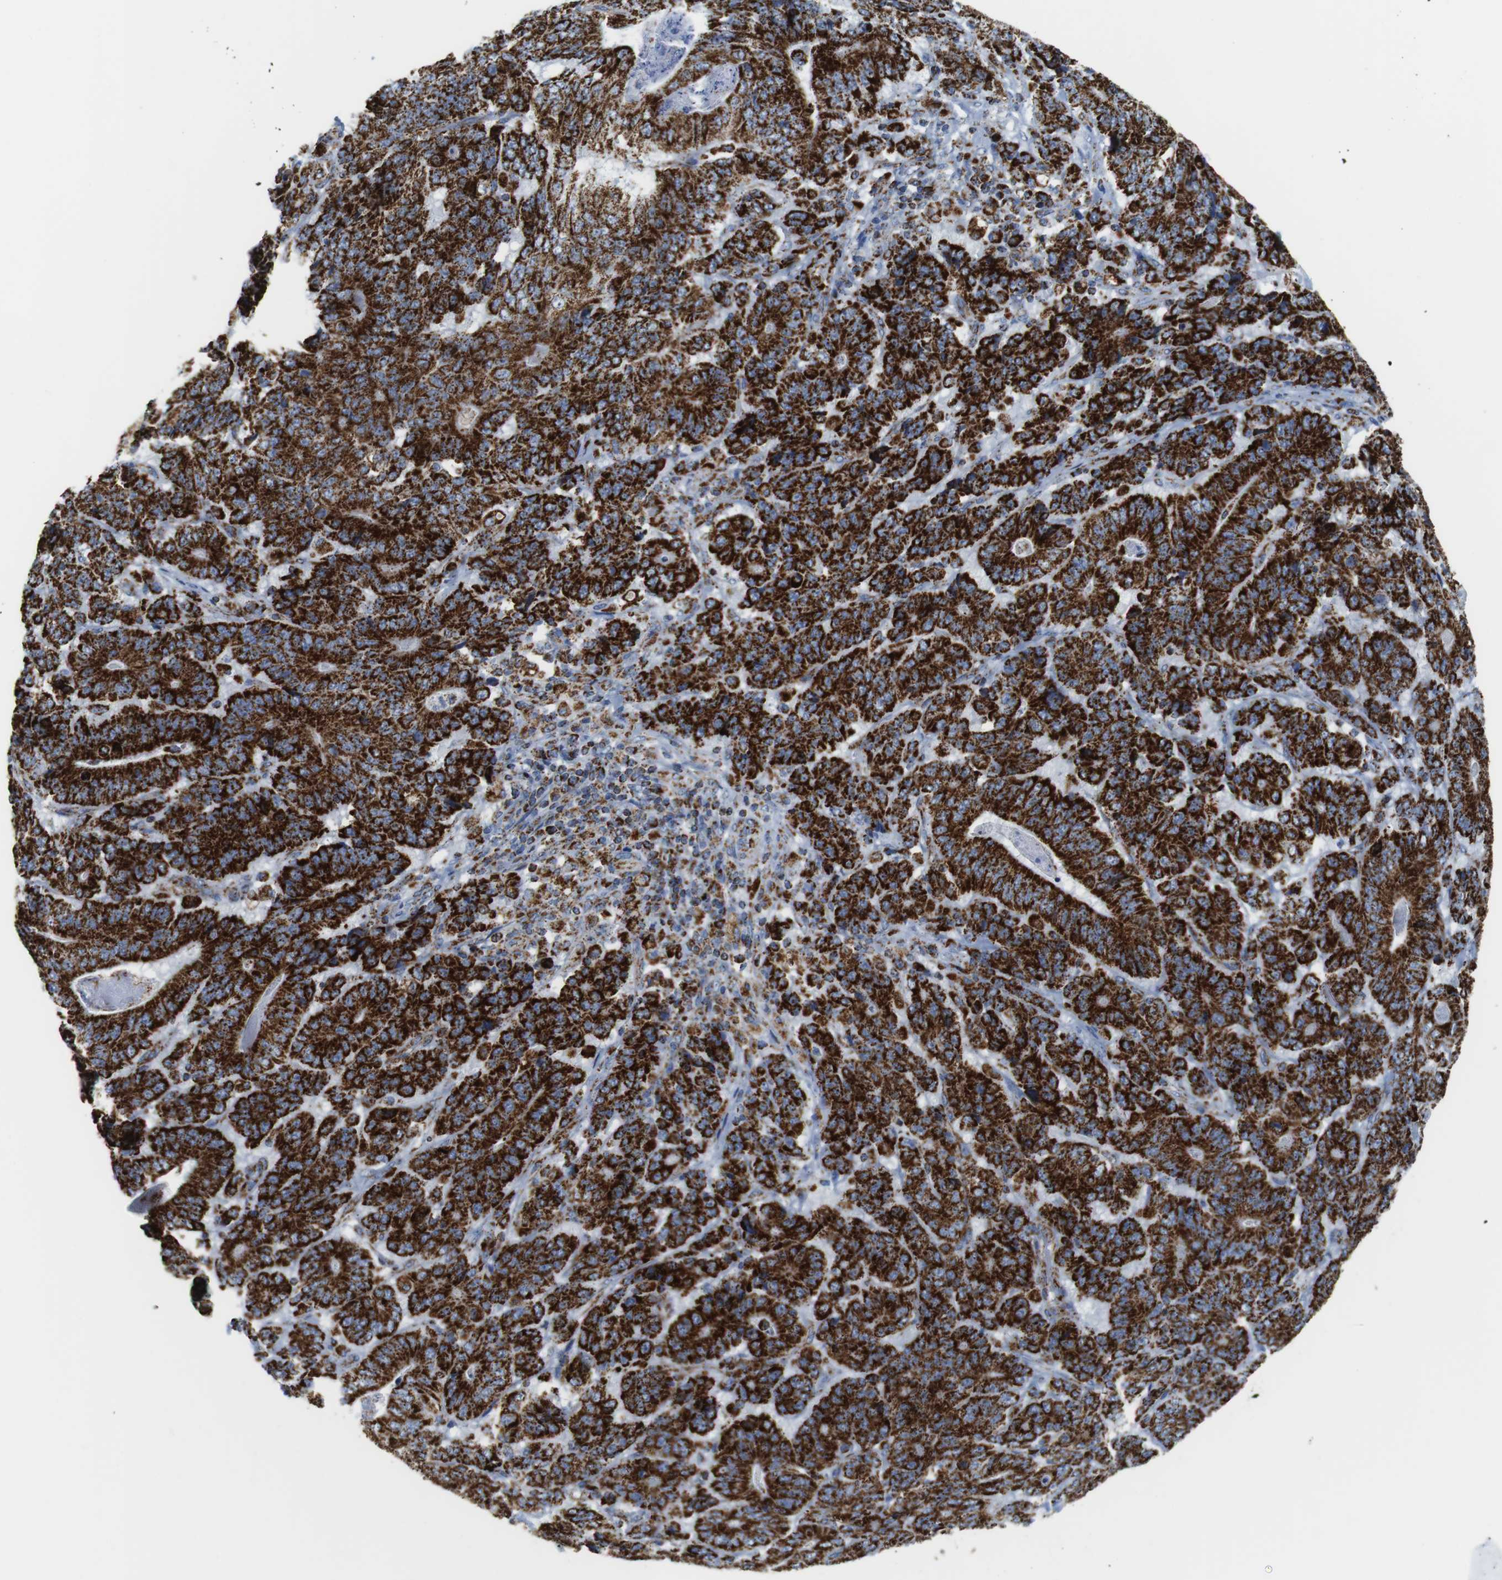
{"staining": {"intensity": "strong", "quantity": ">75%", "location": "cytoplasmic/membranous"}, "tissue": "stomach cancer", "cell_type": "Tumor cells", "image_type": "cancer", "snomed": [{"axis": "morphology", "description": "Adenocarcinoma, NOS"}, {"axis": "topography", "description": "Stomach"}], "caption": "Protein staining of stomach cancer (adenocarcinoma) tissue shows strong cytoplasmic/membranous positivity in about >75% of tumor cells. (DAB IHC, brown staining for protein, blue staining for nuclei).", "gene": "ATP5PO", "patient": {"sex": "female", "age": 73}}